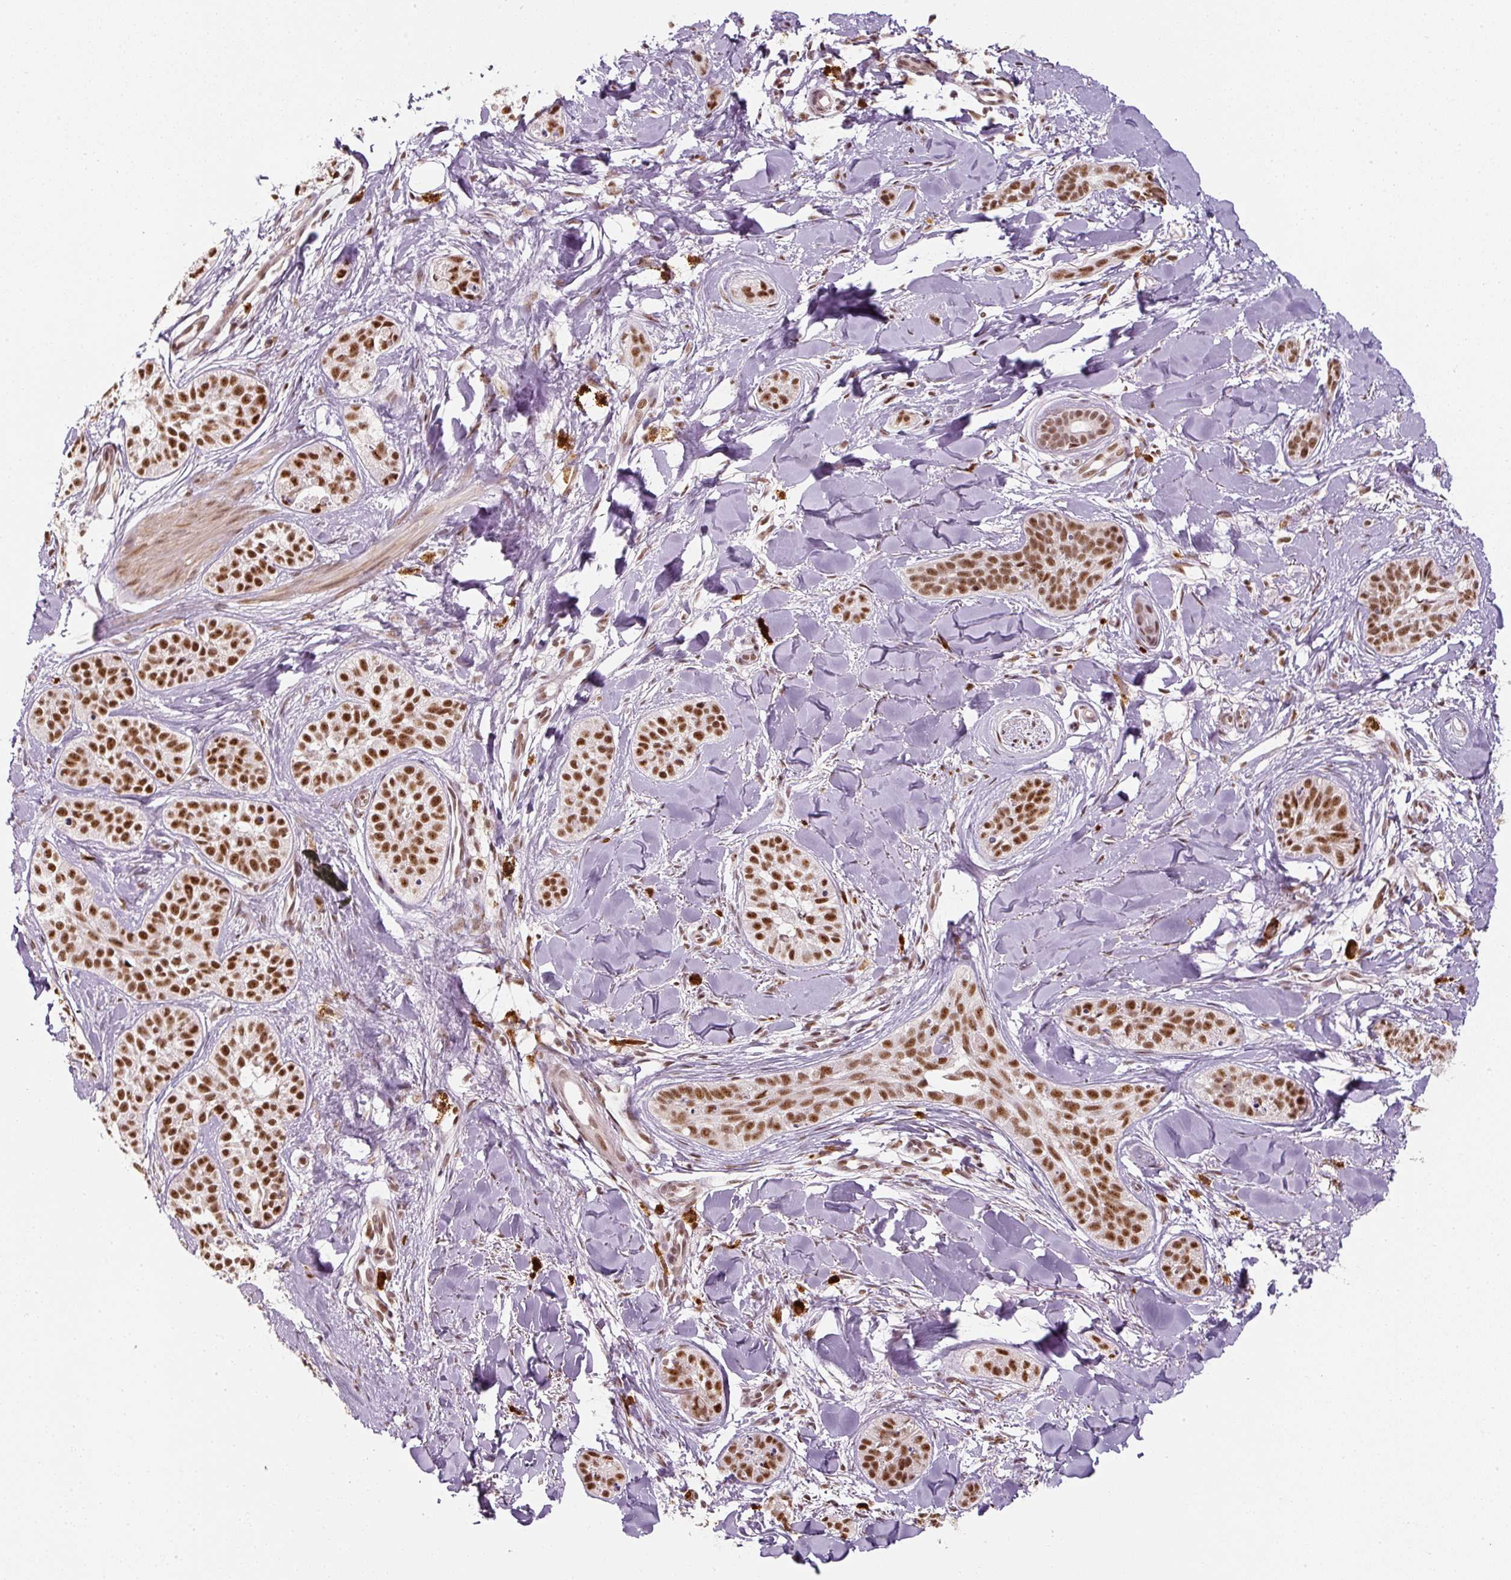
{"staining": {"intensity": "strong", "quantity": ">75%", "location": "nuclear"}, "tissue": "skin cancer", "cell_type": "Tumor cells", "image_type": "cancer", "snomed": [{"axis": "morphology", "description": "Basal cell carcinoma"}, {"axis": "topography", "description": "Skin"}], "caption": "Human skin basal cell carcinoma stained for a protein (brown) shows strong nuclear positive positivity in about >75% of tumor cells.", "gene": "U2AF2", "patient": {"sex": "male", "age": 52}}